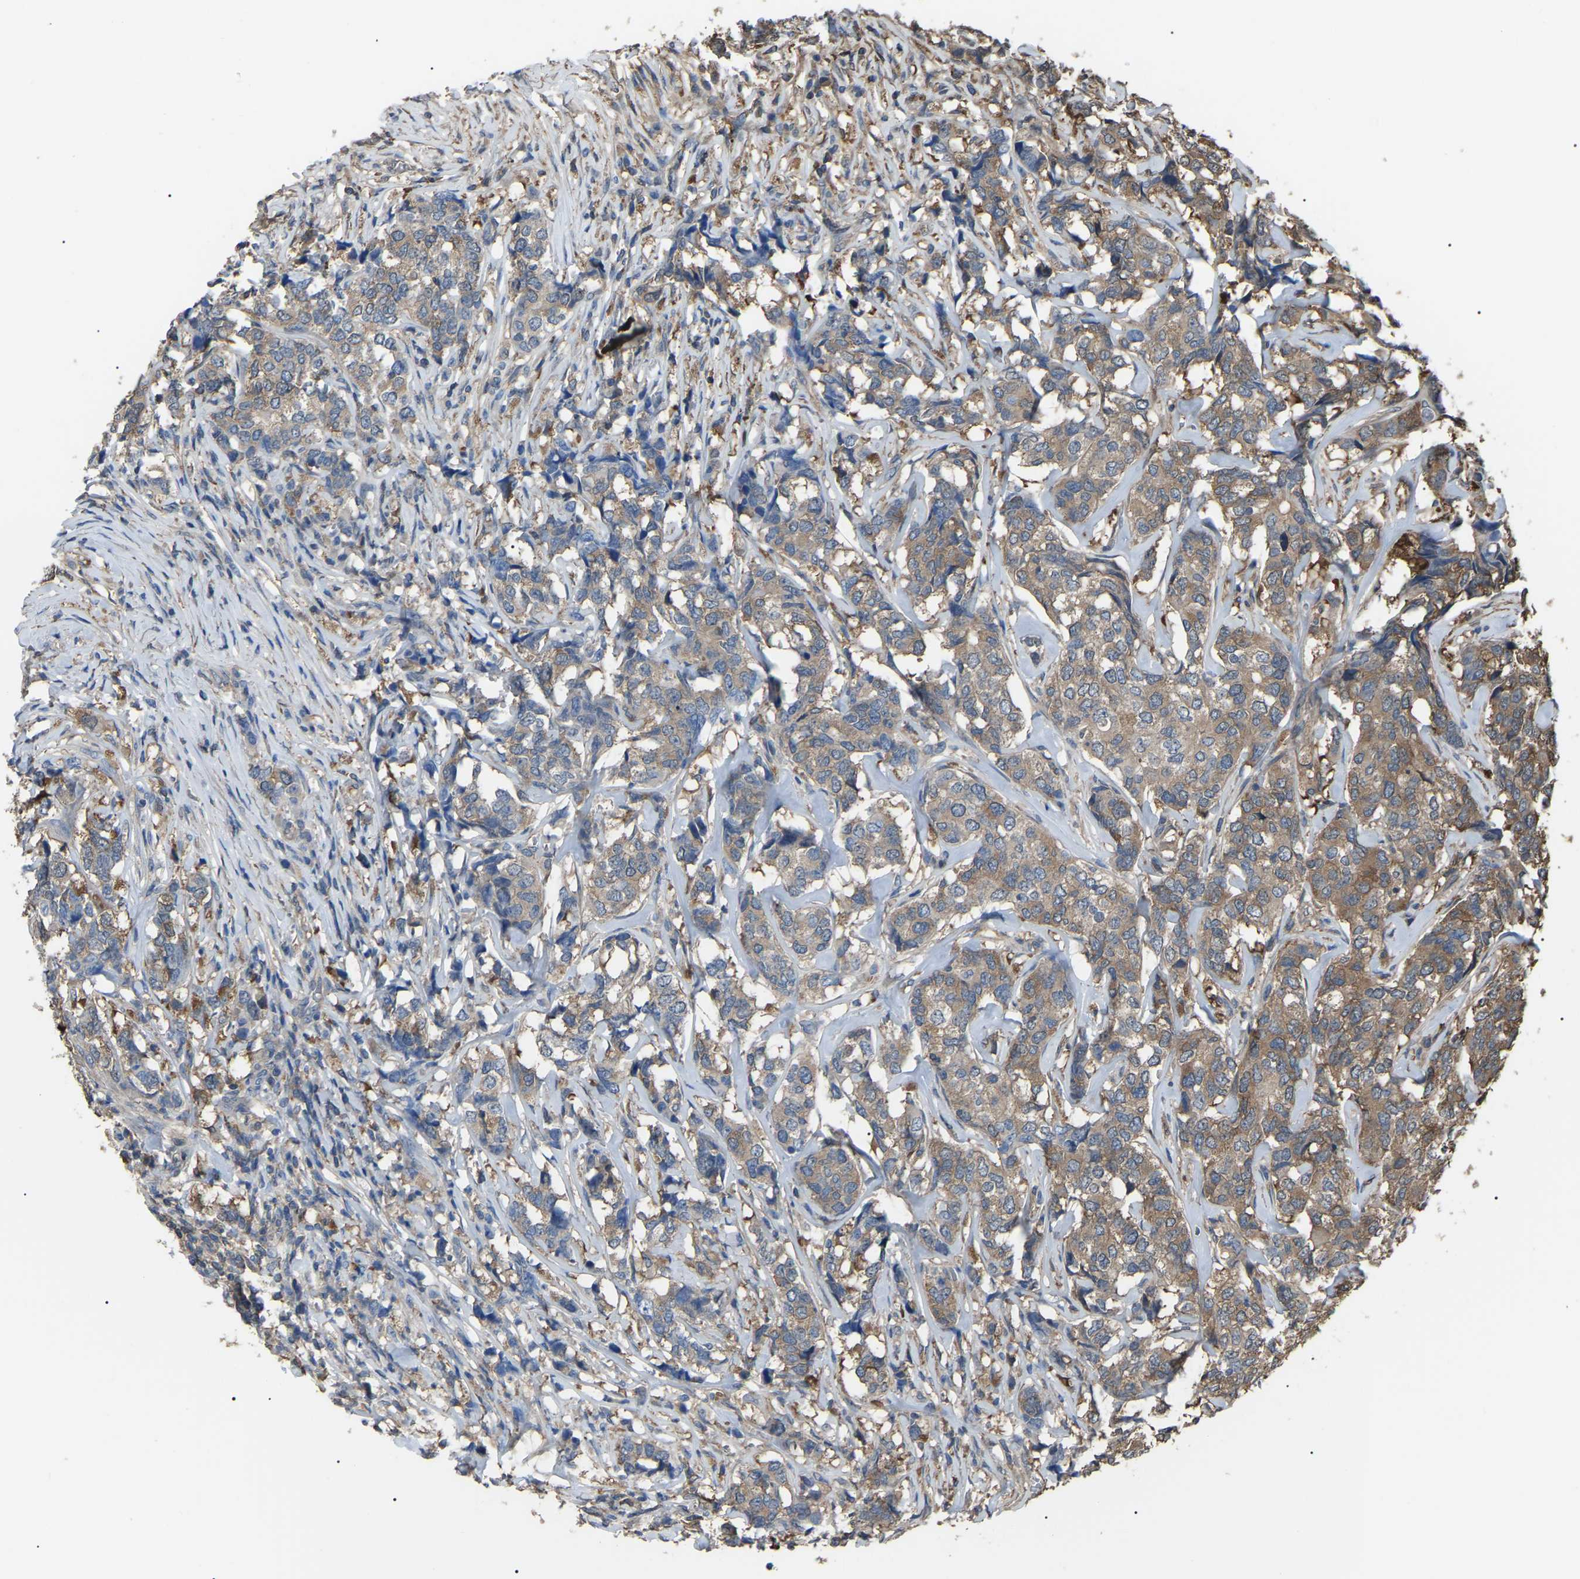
{"staining": {"intensity": "moderate", "quantity": ">75%", "location": "cytoplasmic/membranous"}, "tissue": "breast cancer", "cell_type": "Tumor cells", "image_type": "cancer", "snomed": [{"axis": "morphology", "description": "Lobular carcinoma"}, {"axis": "topography", "description": "Breast"}], "caption": "High-power microscopy captured an immunohistochemistry (IHC) micrograph of breast cancer, revealing moderate cytoplasmic/membranous expression in about >75% of tumor cells.", "gene": "PDCD5", "patient": {"sex": "female", "age": 59}}